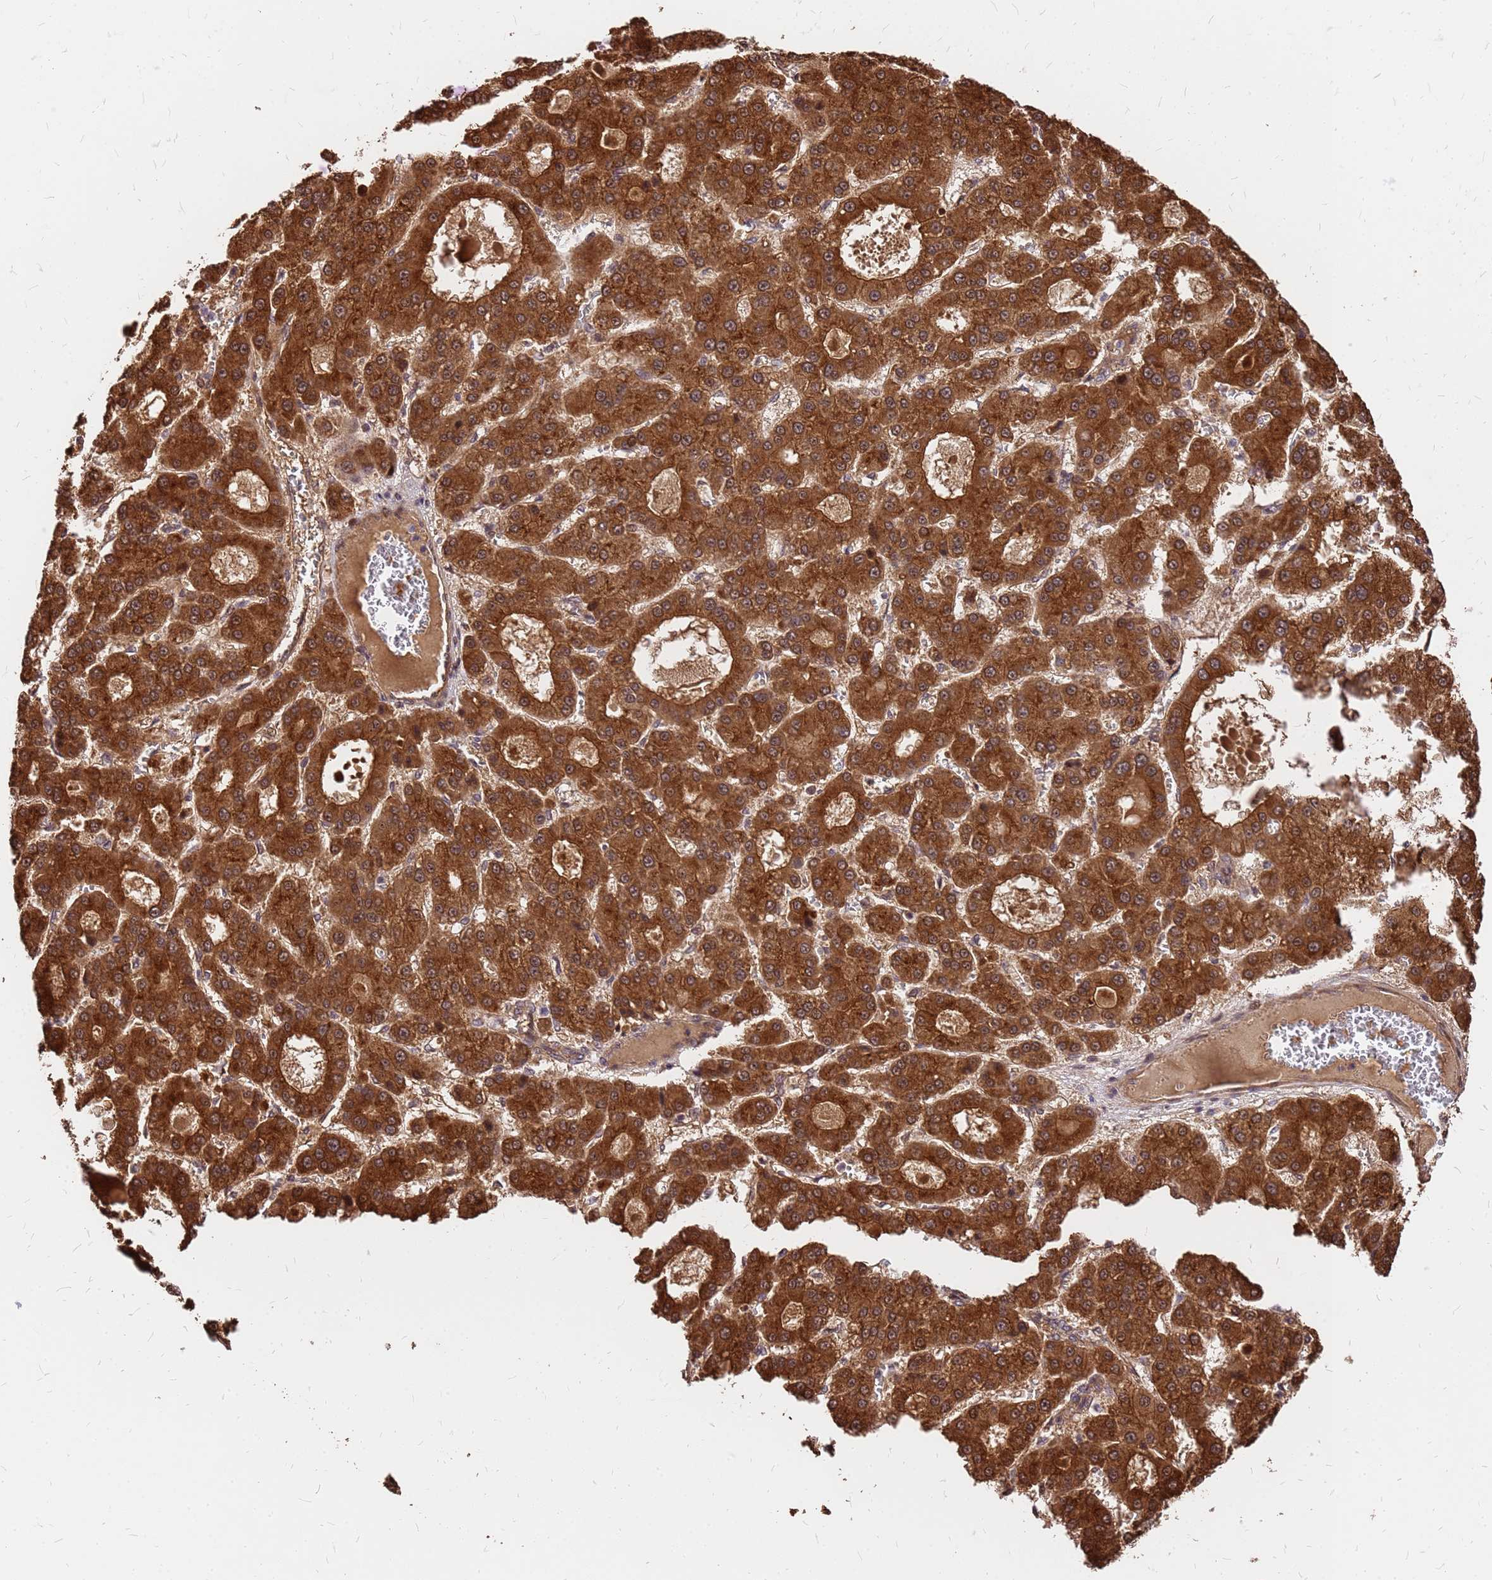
{"staining": {"intensity": "strong", "quantity": ">75%", "location": "cytoplasmic/membranous"}, "tissue": "liver cancer", "cell_type": "Tumor cells", "image_type": "cancer", "snomed": [{"axis": "morphology", "description": "Carcinoma, Hepatocellular, NOS"}, {"axis": "topography", "description": "Liver"}], "caption": "Immunohistochemistry (IHC) image of neoplastic tissue: human liver cancer stained using IHC exhibits high levels of strong protein expression localized specifically in the cytoplasmic/membranous of tumor cells, appearing as a cytoplasmic/membranous brown color.", "gene": "GPATCH8", "patient": {"sex": "male", "age": 70}}